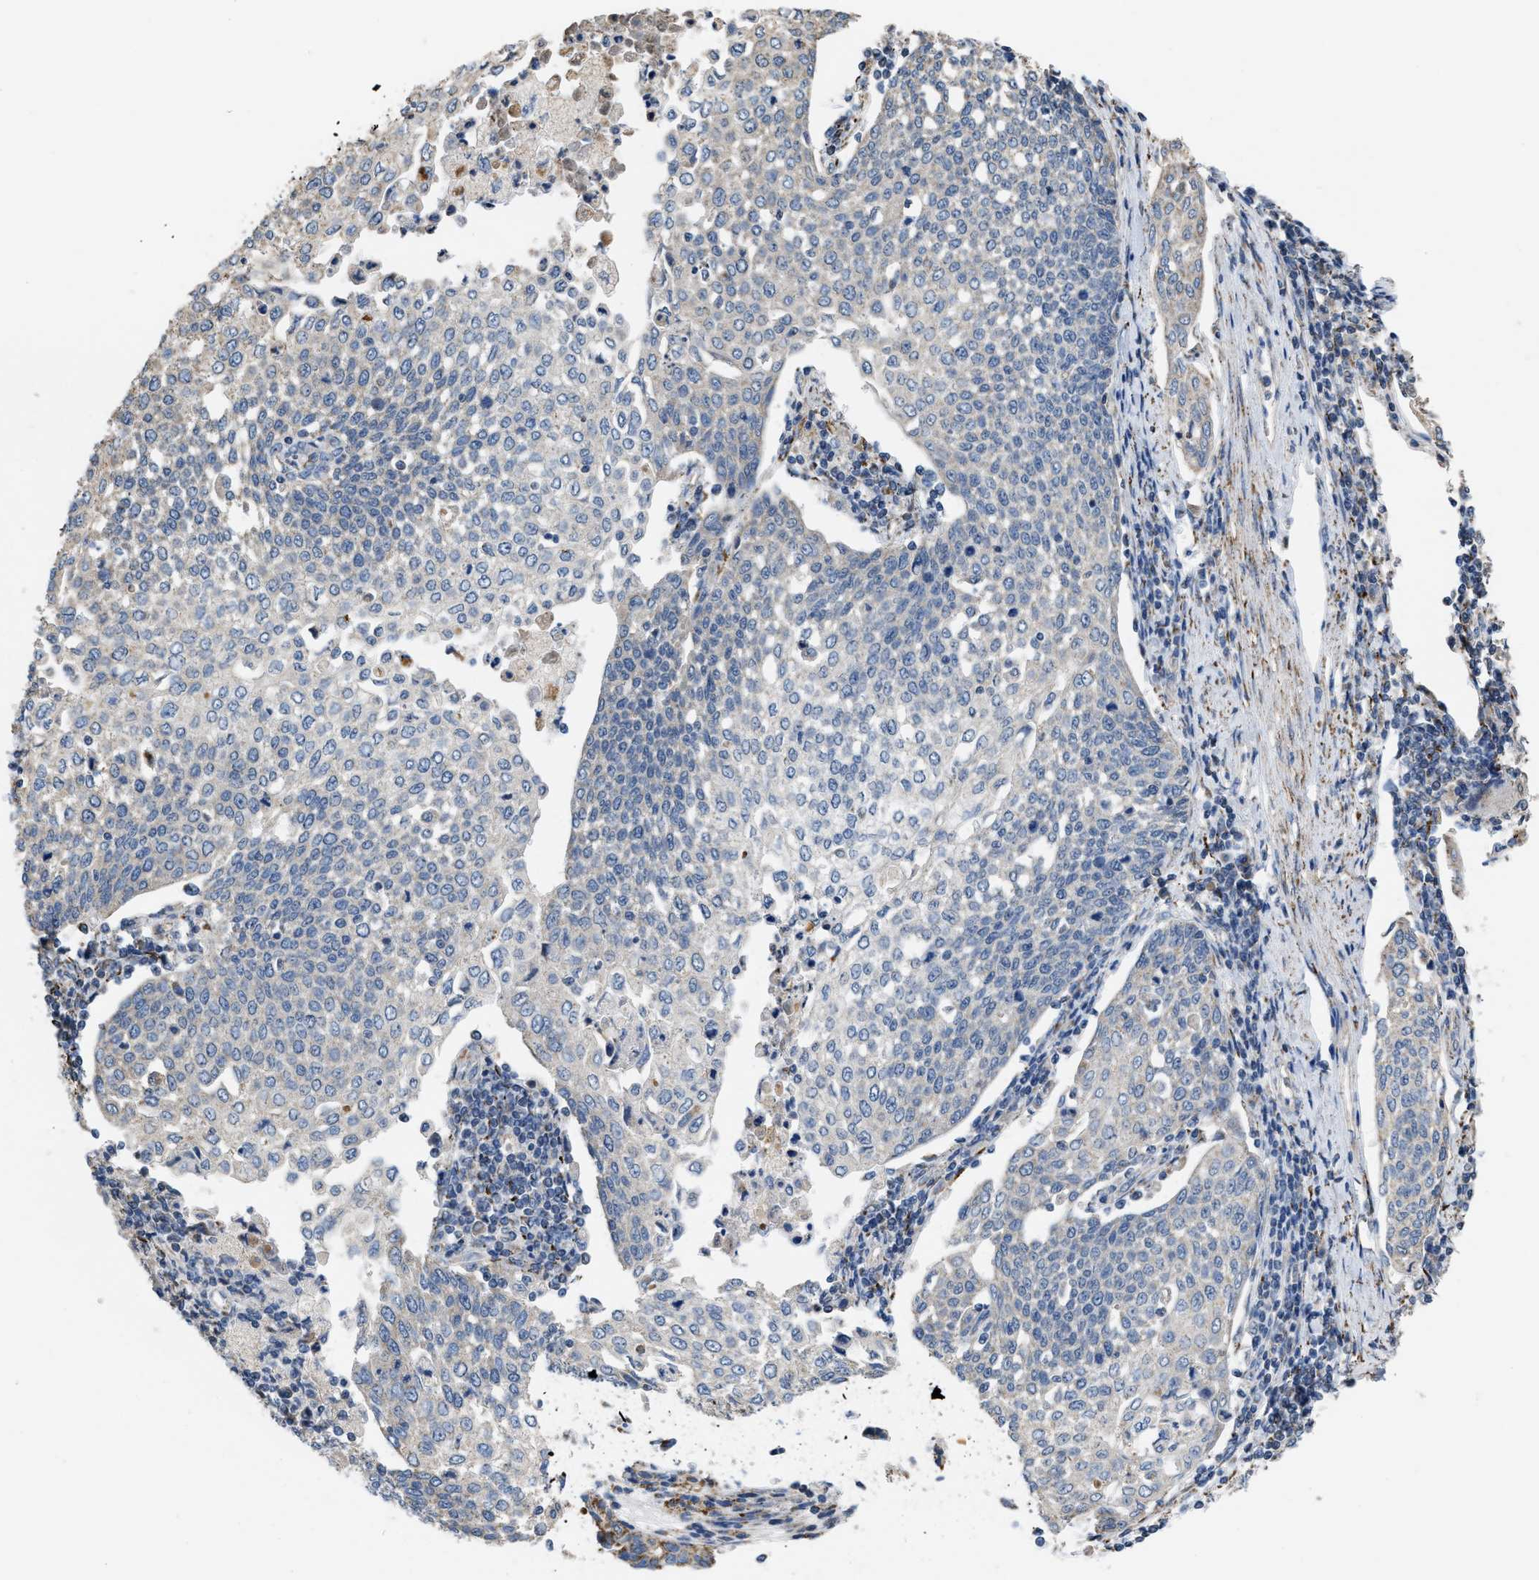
{"staining": {"intensity": "negative", "quantity": "none", "location": "none"}, "tissue": "cervical cancer", "cell_type": "Tumor cells", "image_type": "cancer", "snomed": [{"axis": "morphology", "description": "Squamous cell carcinoma, NOS"}, {"axis": "topography", "description": "Cervix"}], "caption": "Tumor cells are negative for protein expression in human cervical cancer.", "gene": "BCL10", "patient": {"sex": "female", "age": 34}}